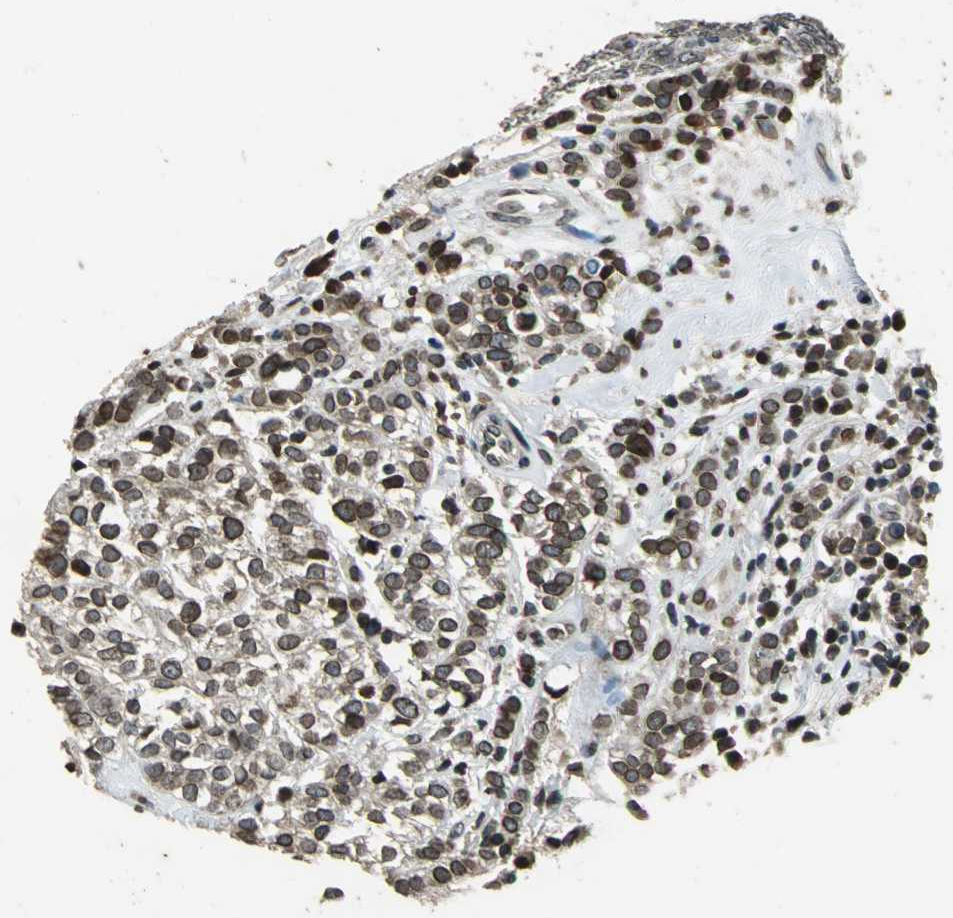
{"staining": {"intensity": "strong", "quantity": "25%-75%", "location": "cytoplasmic/membranous,nuclear"}, "tissue": "head and neck cancer", "cell_type": "Tumor cells", "image_type": "cancer", "snomed": [{"axis": "morphology", "description": "Adenocarcinoma, NOS"}, {"axis": "topography", "description": "Salivary gland"}, {"axis": "topography", "description": "Head-Neck"}], "caption": "Head and neck adenocarcinoma was stained to show a protein in brown. There is high levels of strong cytoplasmic/membranous and nuclear expression in approximately 25%-75% of tumor cells. (DAB IHC with brightfield microscopy, high magnification).", "gene": "BRIP1", "patient": {"sex": "female", "age": 65}}